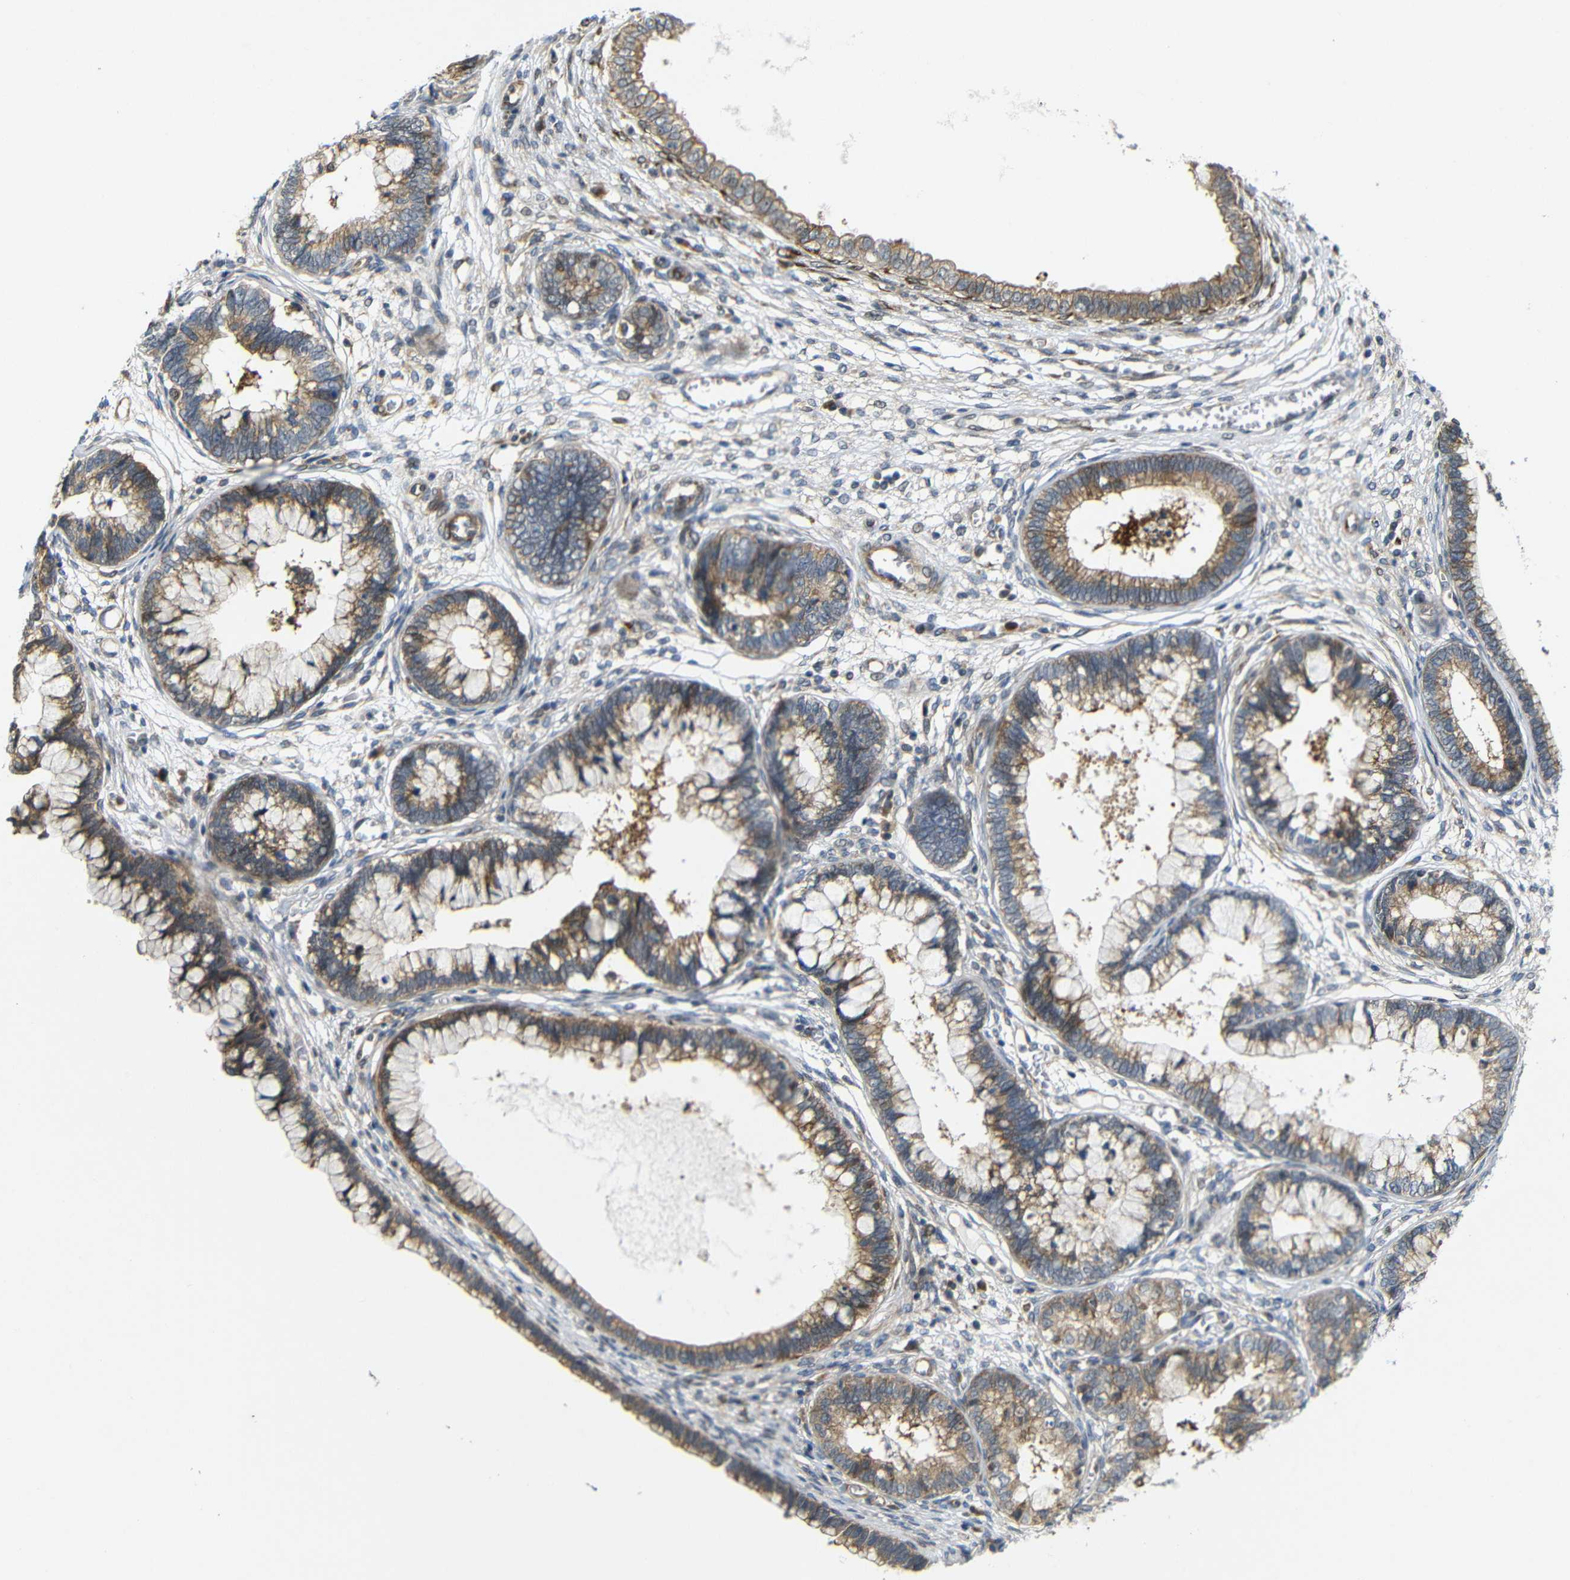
{"staining": {"intensity": "moderate", "quantity": ">75%", "location": "cytoplasmic/membranous"}, "tissue": "cervical cancer", "cell_type": "Tumor cells", "image_type": "cancer", "snomed": [{"axis": "morphology", "description": "Adenocarcinoma, NOS"}, {"axis": "topography", "description": "Cervix"}], "caption": "The immunohistochemical stain shows moderate cytoplasmic/membranous expression in tumor cells of cervical adenocarcinoma tissue. (Stains: DAB (3,3'-diaminobenzidine) in brown, nuclei in blue, Microscopy: brightfield microscopy at high magnification).", "gene": "P3H2", "patient": {"sex": "female", "age": 44}}